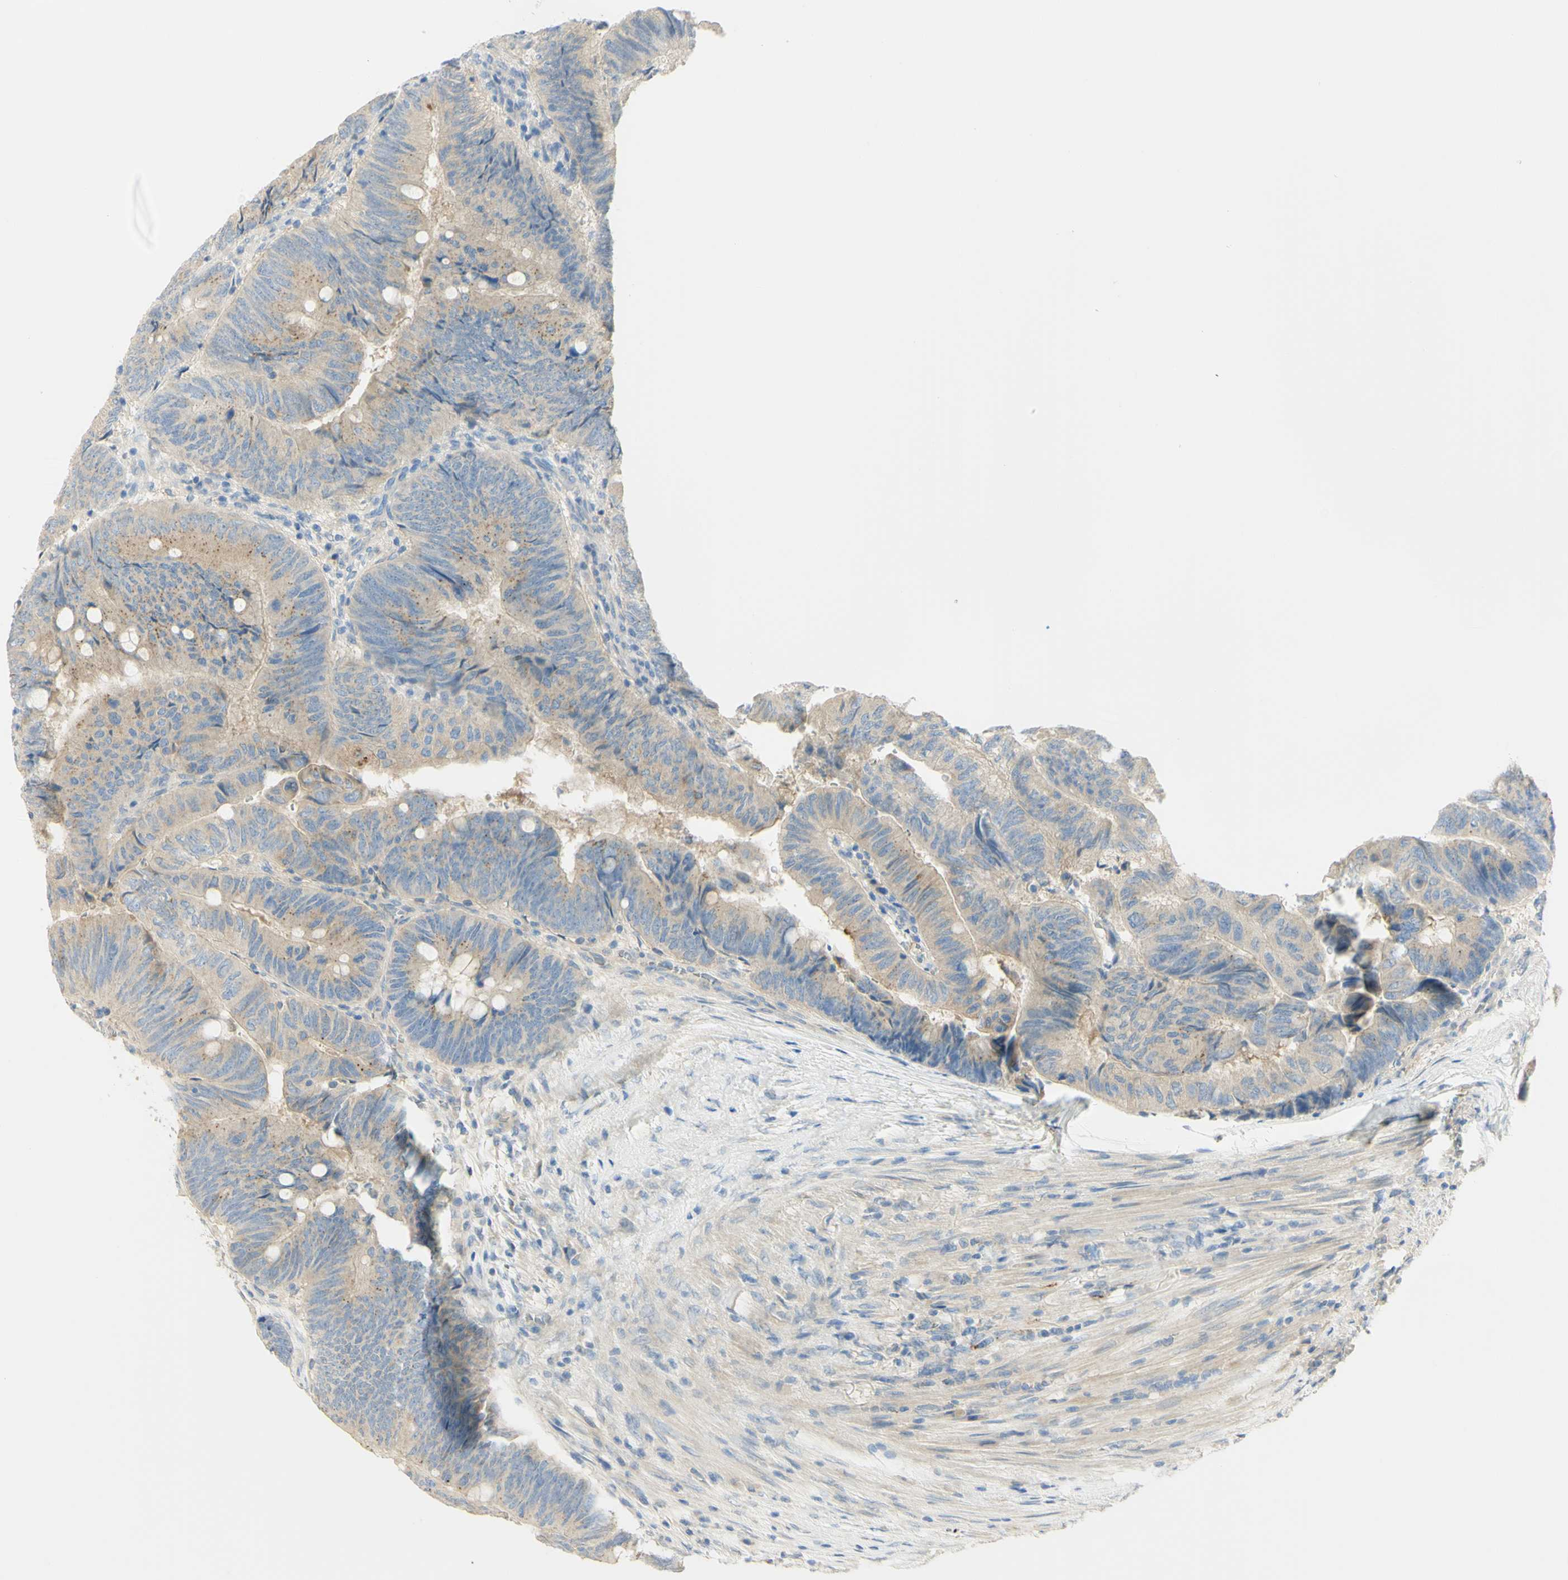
{"staining": {"intensity": "moderate", "quantity": "25%-75%", "location": "cytoplasmic/membranous"}, "tissue": "colorectal cancer", "cell_type": "Tumor cells", "image_type": "cancer", "snomed": [{"axis": "morphology", "description": "Normal tissue, NOS"}, {"axis": "morphology", "description": "Adenocarcinoma, NOS"}, {"axis": "topography", "description": "Rectum"}, {"axis": "topography", "description": "Peripheral nerve tissue"}], "caption": "Immunohistochemistry (IHC) staining of colorectal cancer, which displays medium levels of moderate cytoplasmic/membranous positivity in approximately 25%-75% of tumor cells indicating moderate cytoplasmic/membranous protein expression. The staining was performed using DAB (brown) for protein detection and nuclei were counterstained in hematoxylin (blue).", "gene": "GCNT3", "patient": {"sex": "male", "age": 92}}